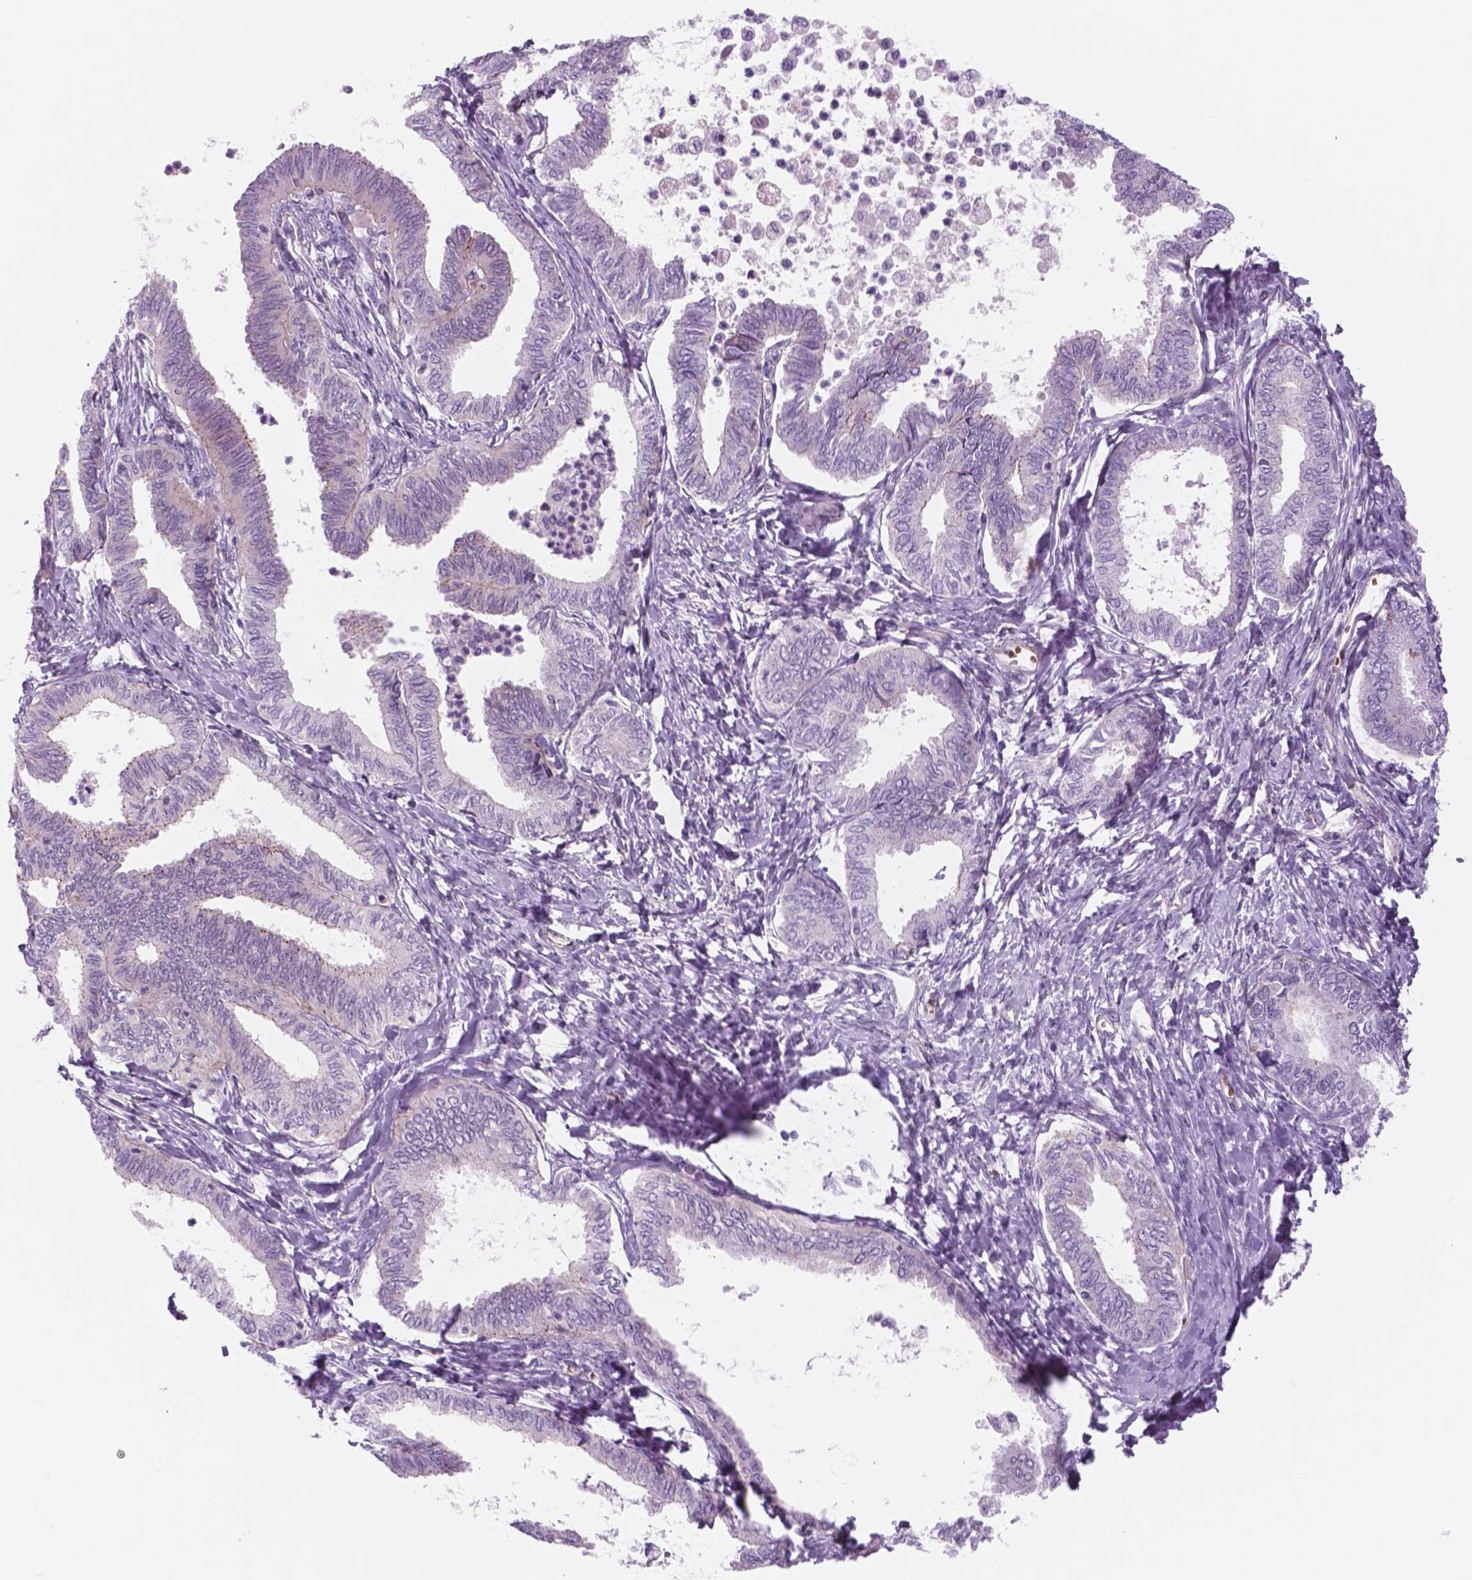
{"staining": {"intensity": "negative", "quantity": "none", "location": "none"}, "tissue": "ovarian cancer", "cell_type": "Tumor cells", "image_type": "cancer", "snomed": [{"axis": "morphology", "description": "Carcinoma, endometroid"}, {"axis": "topography", "description": "Ovary"}], "caption": "The immunohistochemistry histopathology image has no significant staining in tumor cells of ovarian endometroid carcinoma tissue.", "gene": "RND3", "patient": {"sex": "female", "age": 70}}